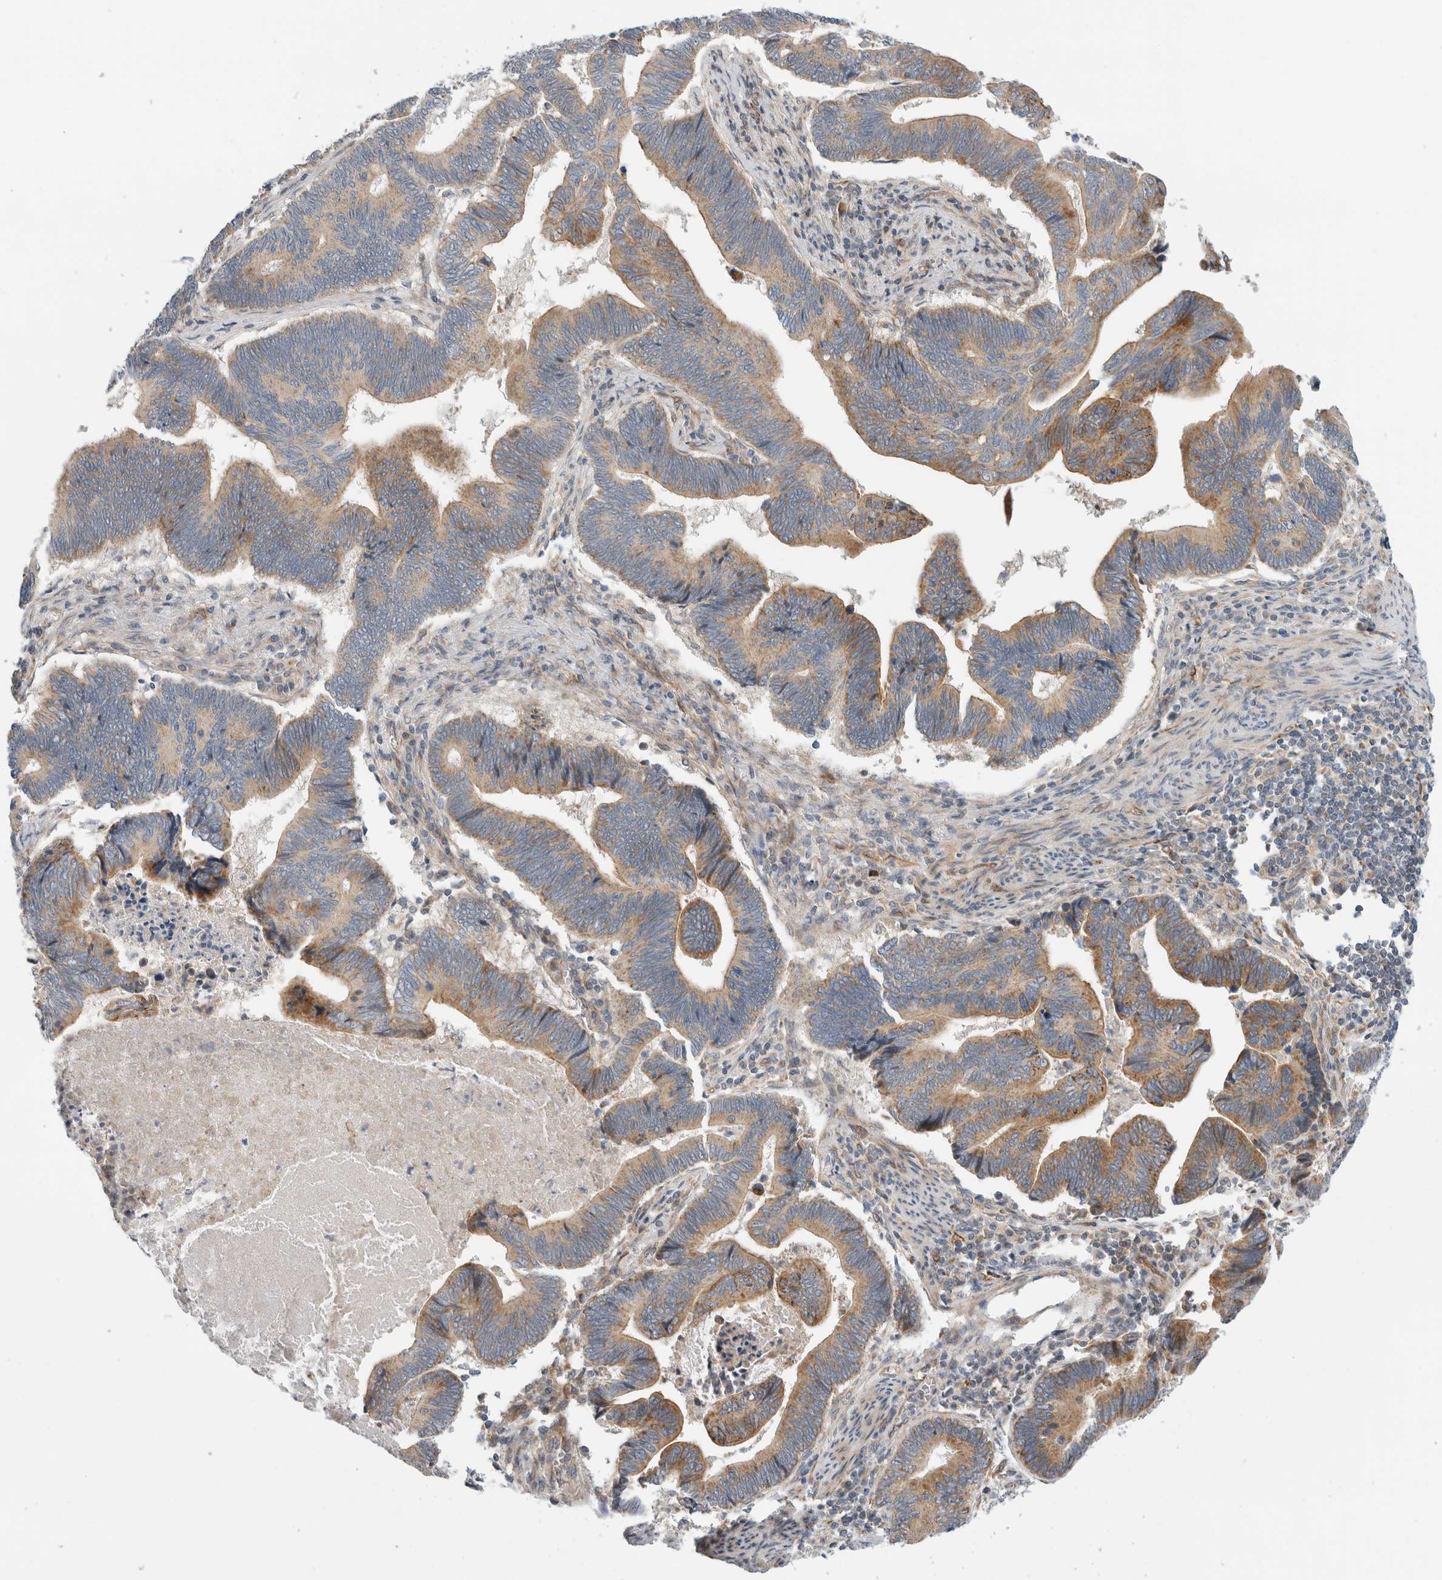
{"staining": {"intensity": "moderate", "quantity": ">75%", "location": "cytoplasmic/membranous"}, "tissue": "pancreatic cancer", "cell_type": "Tumor cells", "image_type": "cancer", "snomed": [{"axis": "morphology", "description": "Adenocarcinoma, NOS"}, {"axis": "topography", "description": "Pancreas"}], "caption": "DAB (3,3'-diaminobenzidine) immunohistochemical staining of pancreatic cancer (adenocarcinoma) shows moderate cytoplasmic/membranous protein expression in approximately >75% of tumor cells. The protein of interest is shown in brown color, while the nuclei are stained blue.", "gene": "KPNA5", "patient": {"sex": "female", "age": 70}}